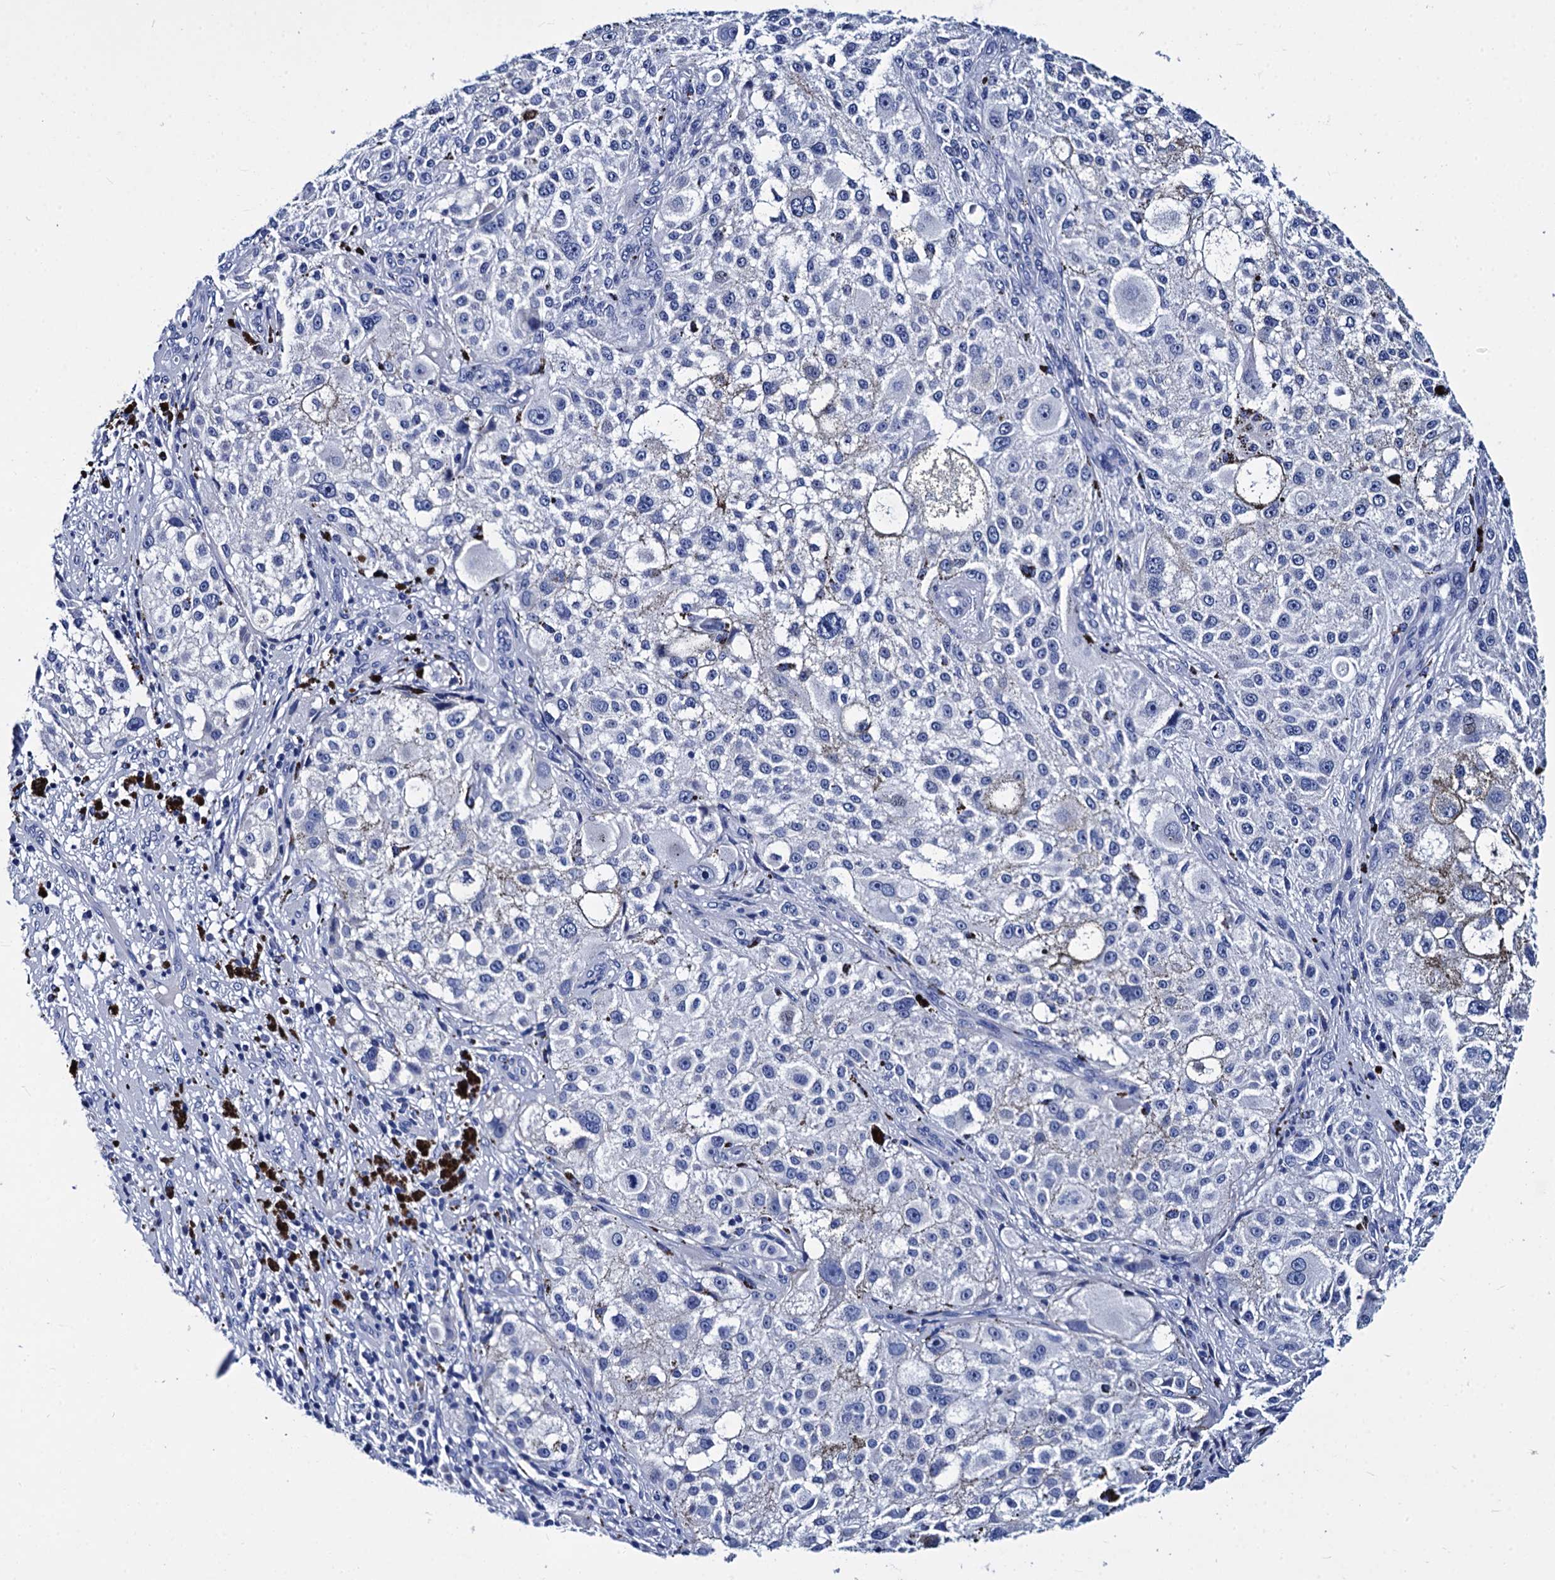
{"staining": {"intensity": "negative", "quantity": "none", "location": "none"}, "tissue": "melanoma", "cell_type": "Tumor cells", "image_type": "cancer", "snomed": [{"axis": "morphology", "description": "Necrosis, NOS"}, {"axis": "morphology", "description": "Malignant melanoma, NOS"}, {"axis": "topography", "description": "Skin"}], "caption": "Immunohistochemical staining of melanoma exhibits no significant positivity in tumor cells.", "gene": "MYBPC3", "patient": {"sex": "female", "age": 87}}